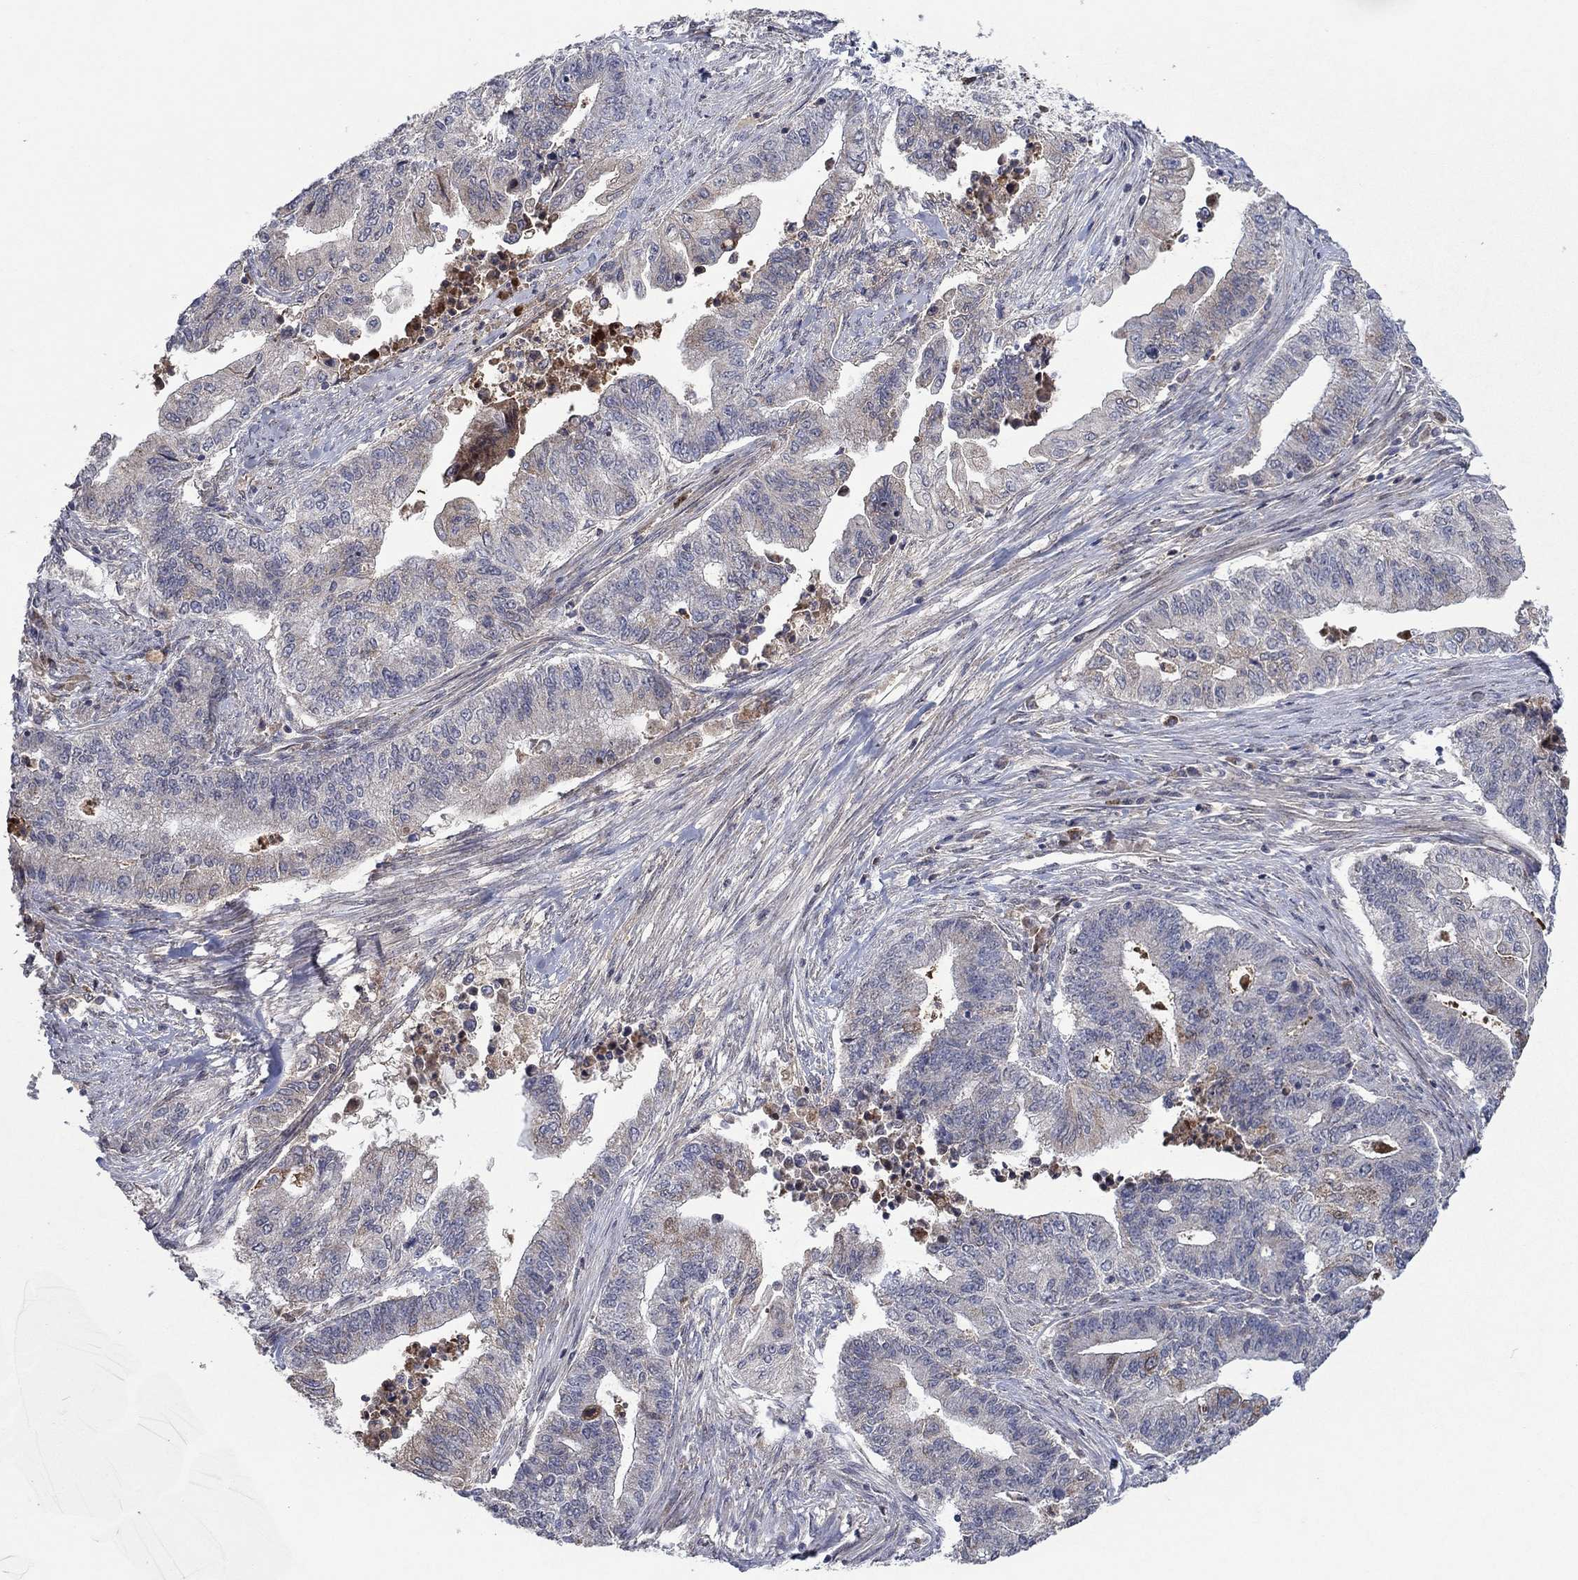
{"staining": {"intensity": "weak", "quantity": "<25%", "location": "cytoplasmic/membranous"}, "tissue": "endometrial cancer", "cell_type": "Tumor cells", "image_type": "cancer", "snomed": [{"axis": "morphology", "description": "Adenocarcinoma, NOS"}, {"axis": "topography", "description": "Uterus"}, {"axis": "topography", "description": "Endometrium"}], "caption": "A micrograph of human endometrial adenocarcinoma is negative for staining in tumor cells. The staining is performed using DAB (3,3'-diaminobenzidine) brown chromogen with nuclei counter-stained in using hematoxylin.", "gene": "IL4", "patient": {"sex": "female", "age": 54}}